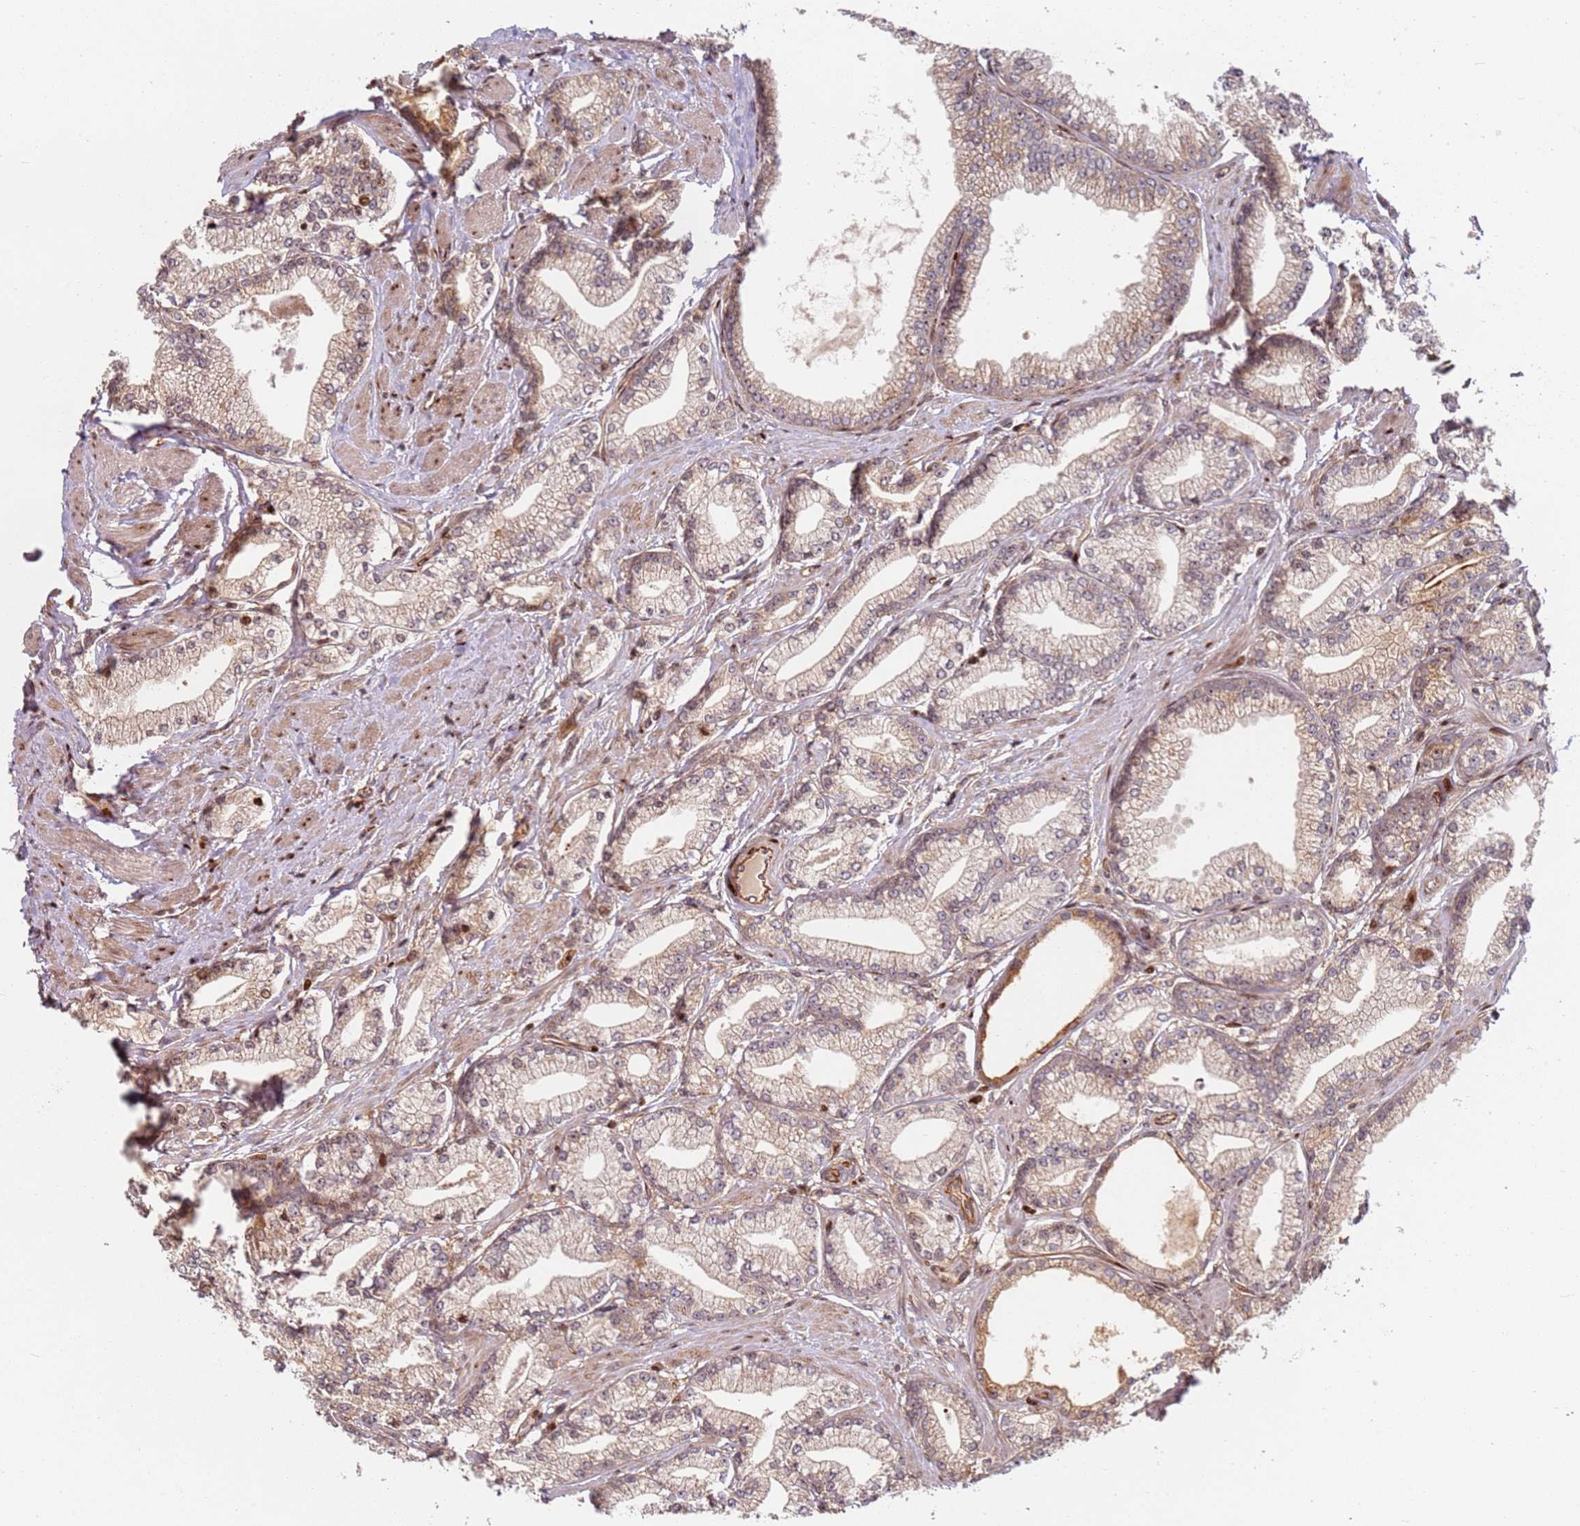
{"staining": {"intensity": "weak", "quantity": "25%-75%", "location": "cytoplasmic/membranous"}, "tissue": "prostate cancer", "cell_type": "Tumor cells", "image_type": "cancer", "snomed": [{"axis": "morphology", "description": "Adenocarcinoma, High grade"}, {"axis": "topography", "description": "Prostate"}], "caption": "Immunohistochemical staining of human prostate cancer shows low levels of weak cytoplasmic/membranous expression in about 25%-75% of tumor cells. The staining is performed using DAB brown chromogen to label protein expression. The nuclei are counter-stained blue using hematoxylin.", "gene": "TMEM233", "patient": {"sex": "male", "age": 67}}